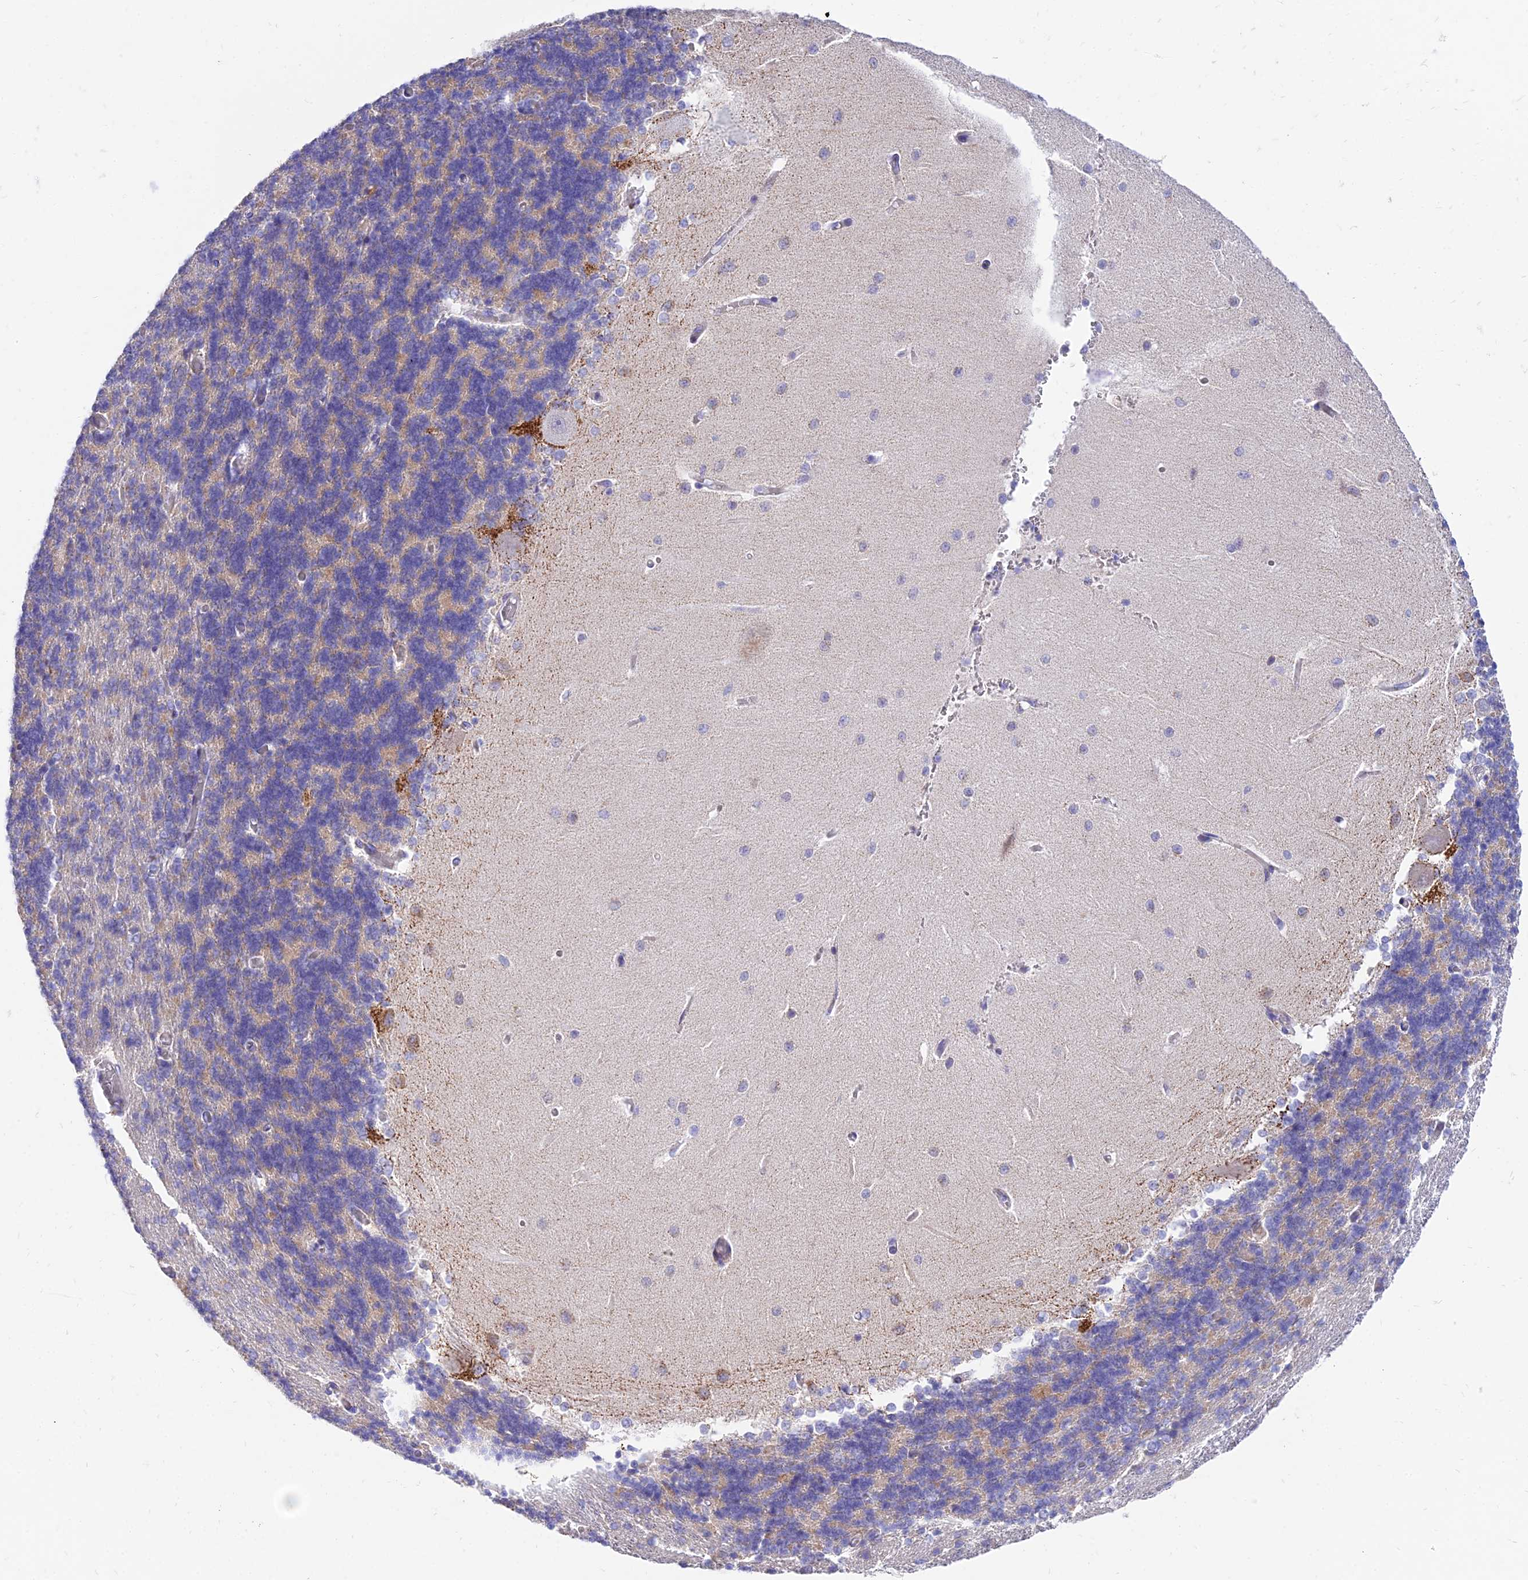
{"staining": {"intensity": "negative", "quantity": "none", "location": "none"}, "tissue": "cerebellum", "cell_type": "Cells in granular layer", "image_type": "normal", "snomed": [{"axis": "morphology", "description": "Normal tissue, NOS"}, {"axis": "topography", "description": "Cerebellum"}], "caption": "This image is of normal cerebellum stained with immunohistochemistry to label a protein in brown with the nuclei are counter-stained blue. There is no positivity in cells in granular layer.", "gene": "PKN3", "patient": {"sex": "male", "age": 37}}